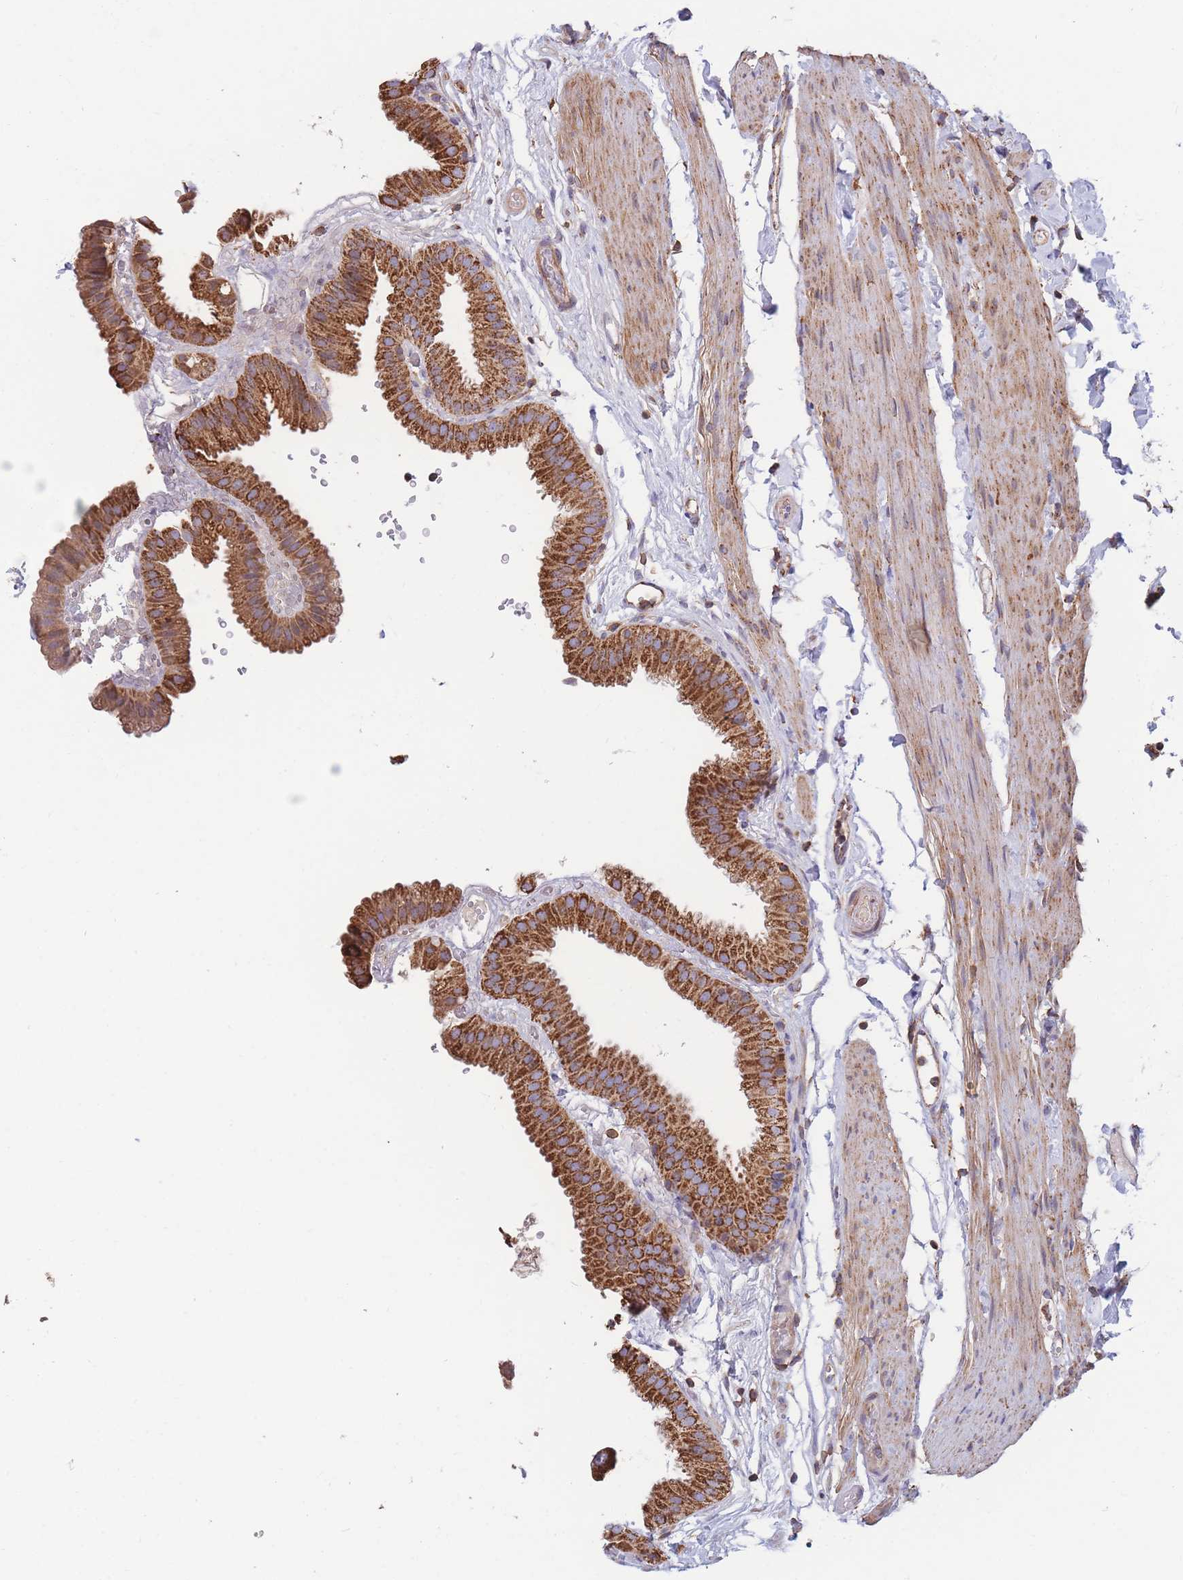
{"staining": {"intensity": "strong", "quantity": ">75%", "location": "cytoplasmic/membranous"}, "tissue": "gallbladder", "cell_type": "Glandular cells", "image_type": "normal", "snomed": [{"axis": "morphology", "description": "Normal tissue, NOS"}, {"axis": "topography", "description": "Gallbladder"}], "caption": "Unremarkable gallbladder exhibits strong cytoplasmic/membranous expression in about >75% of glandular cells.", "gene": "FKBP8", "patient": {"sex": "female", "age": 61}}